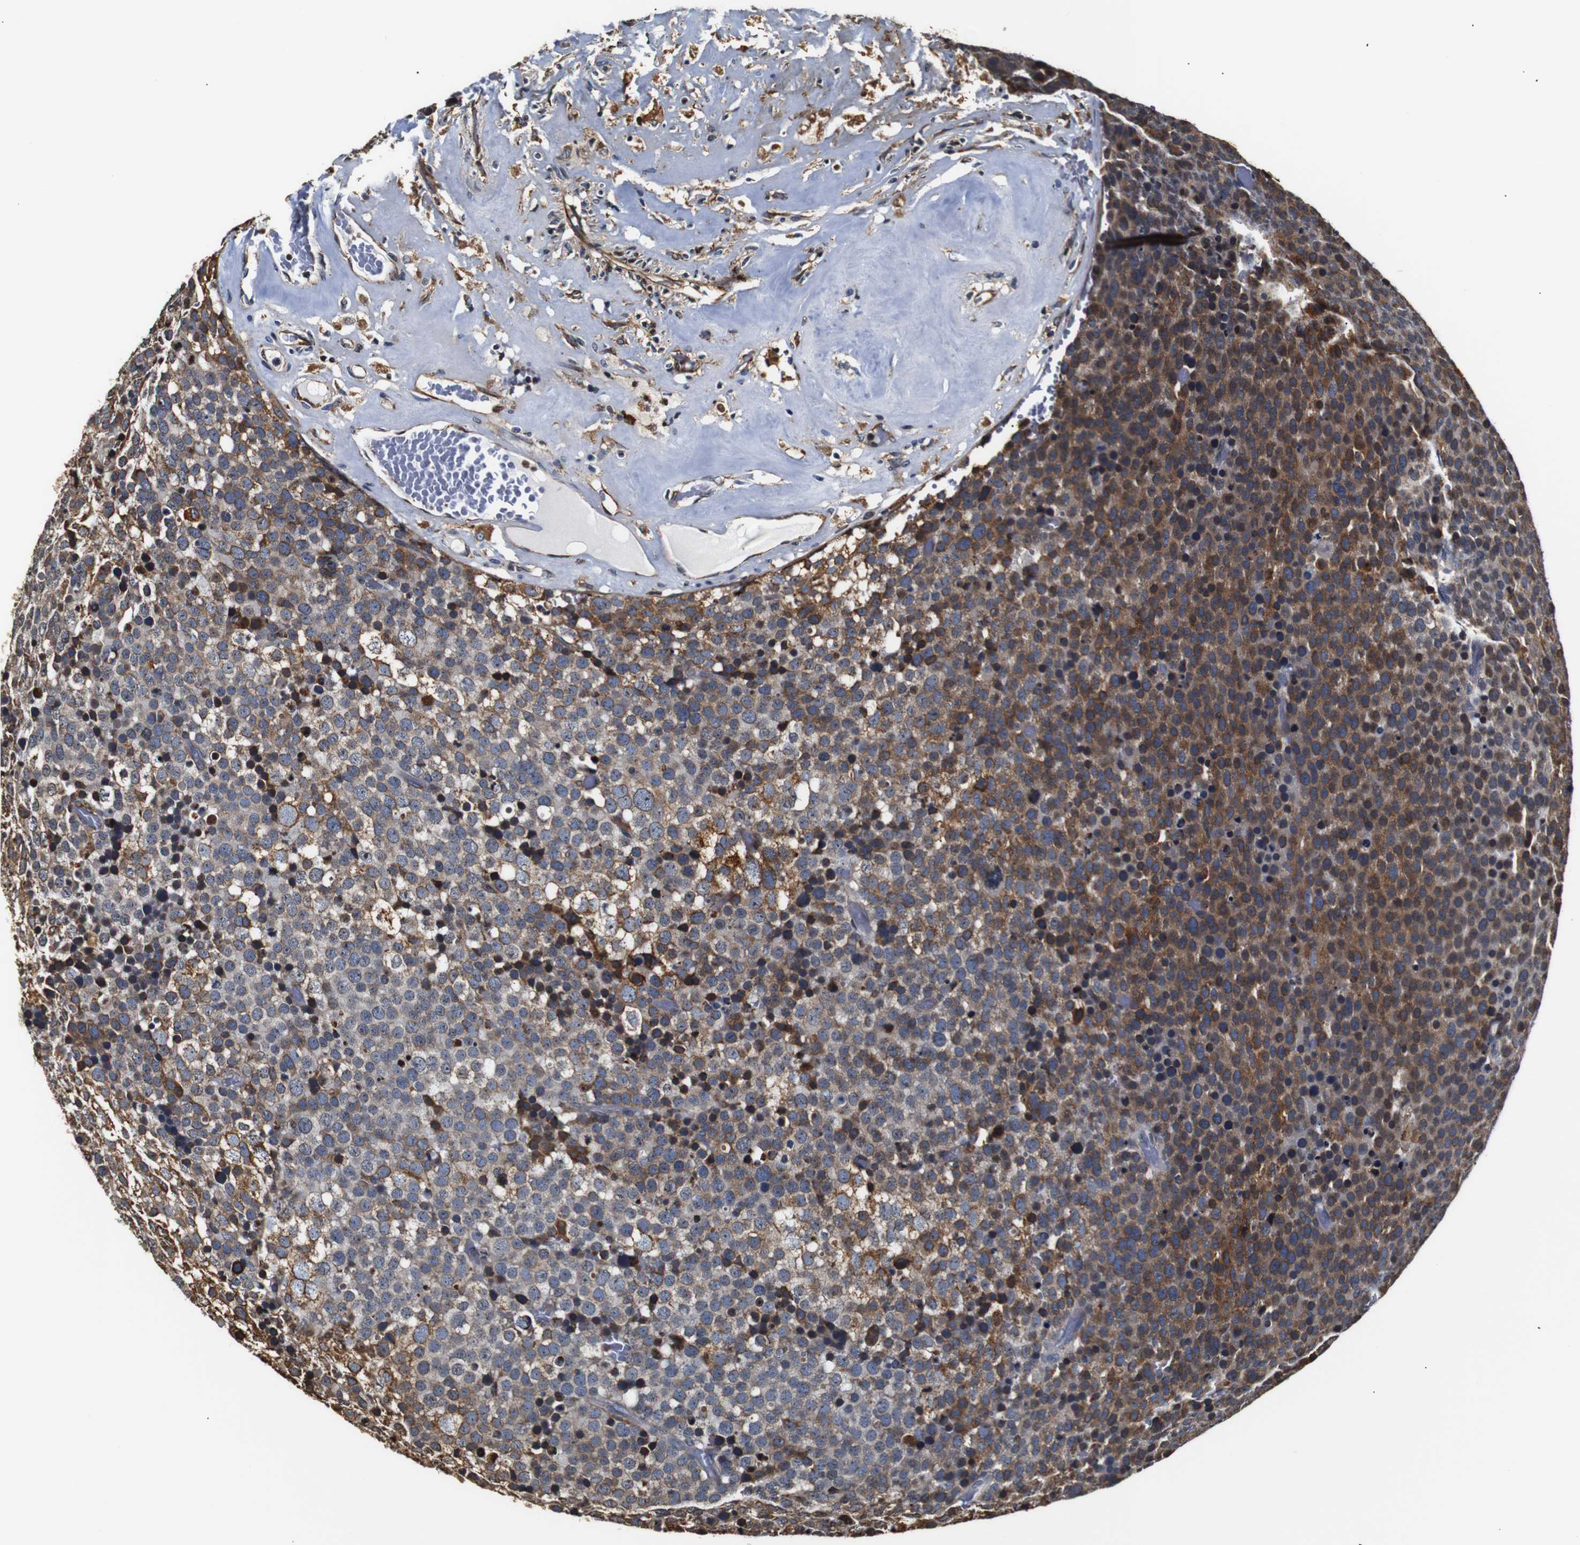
{"staining": {"intensity": "moderate", "quantity": "25%-75%", "location": "cytoplasmic/membranous"}, "tissue": "testis cancer", "cell_type": "Tumor cells", "image_type": "cancer", "snomed": [{"axis": "morphology", "description": "Seminoma, NOS"}, {"axis": "topography", "description": "Testis"}], "caption": "Testis cancer (seminoma) stained with DAB (3,3'-diaminobenzidine) immunohistochemistry (IHC) reveals medium levels of moderate cytoplasmic/membranous positivity in about 25%-75% of tumor cells. (DAB (3,3'-diaminobenzidine) IHC, brown staining for protein, blue staining for nuclei).", "gene": "HHIP", "patient": {"sex": "male", "age": 71}}